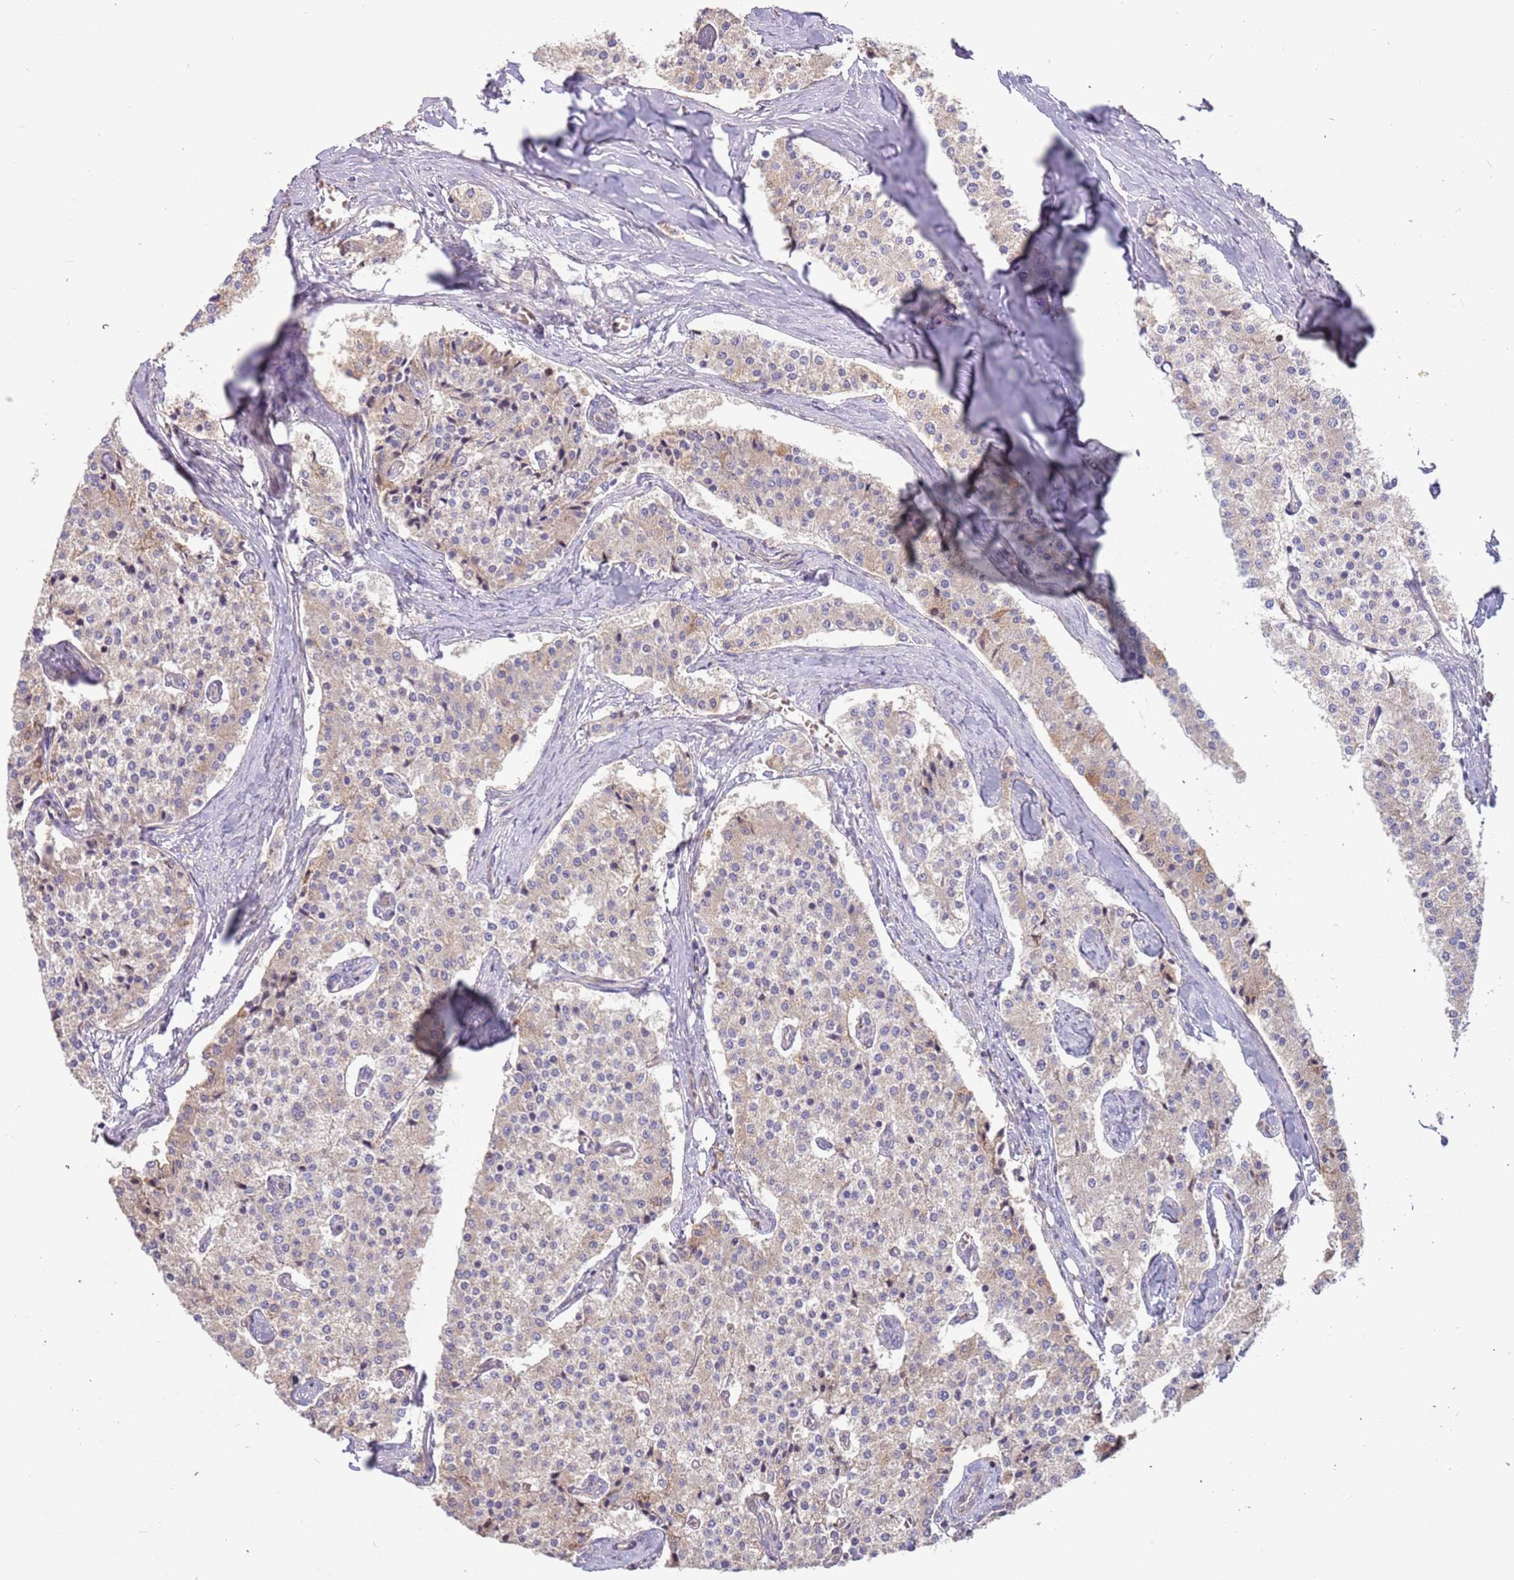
{"staining": {"intensity": "weak", "quantity": "25%-75%", "location": "cytoplasmic/membranous"}, "tissue": "carcinoid", "cell_type": "Tumor cells", "image_type": "cancer", "snomed": [{"axis": "morphology", "description": "Carcinoid, malignant, NOS"}, {"axis": "topography", "description": "Colon"}], "caption": "Protein positivity by immunohistochemistry (IHC) displays weak cytoplasmic/membranous expression in about 25%-75% of tumor cells in carcinoid (malignant).", "gene": "TRAPPC6B", "patient": {"sex": "female", "age": 52}}